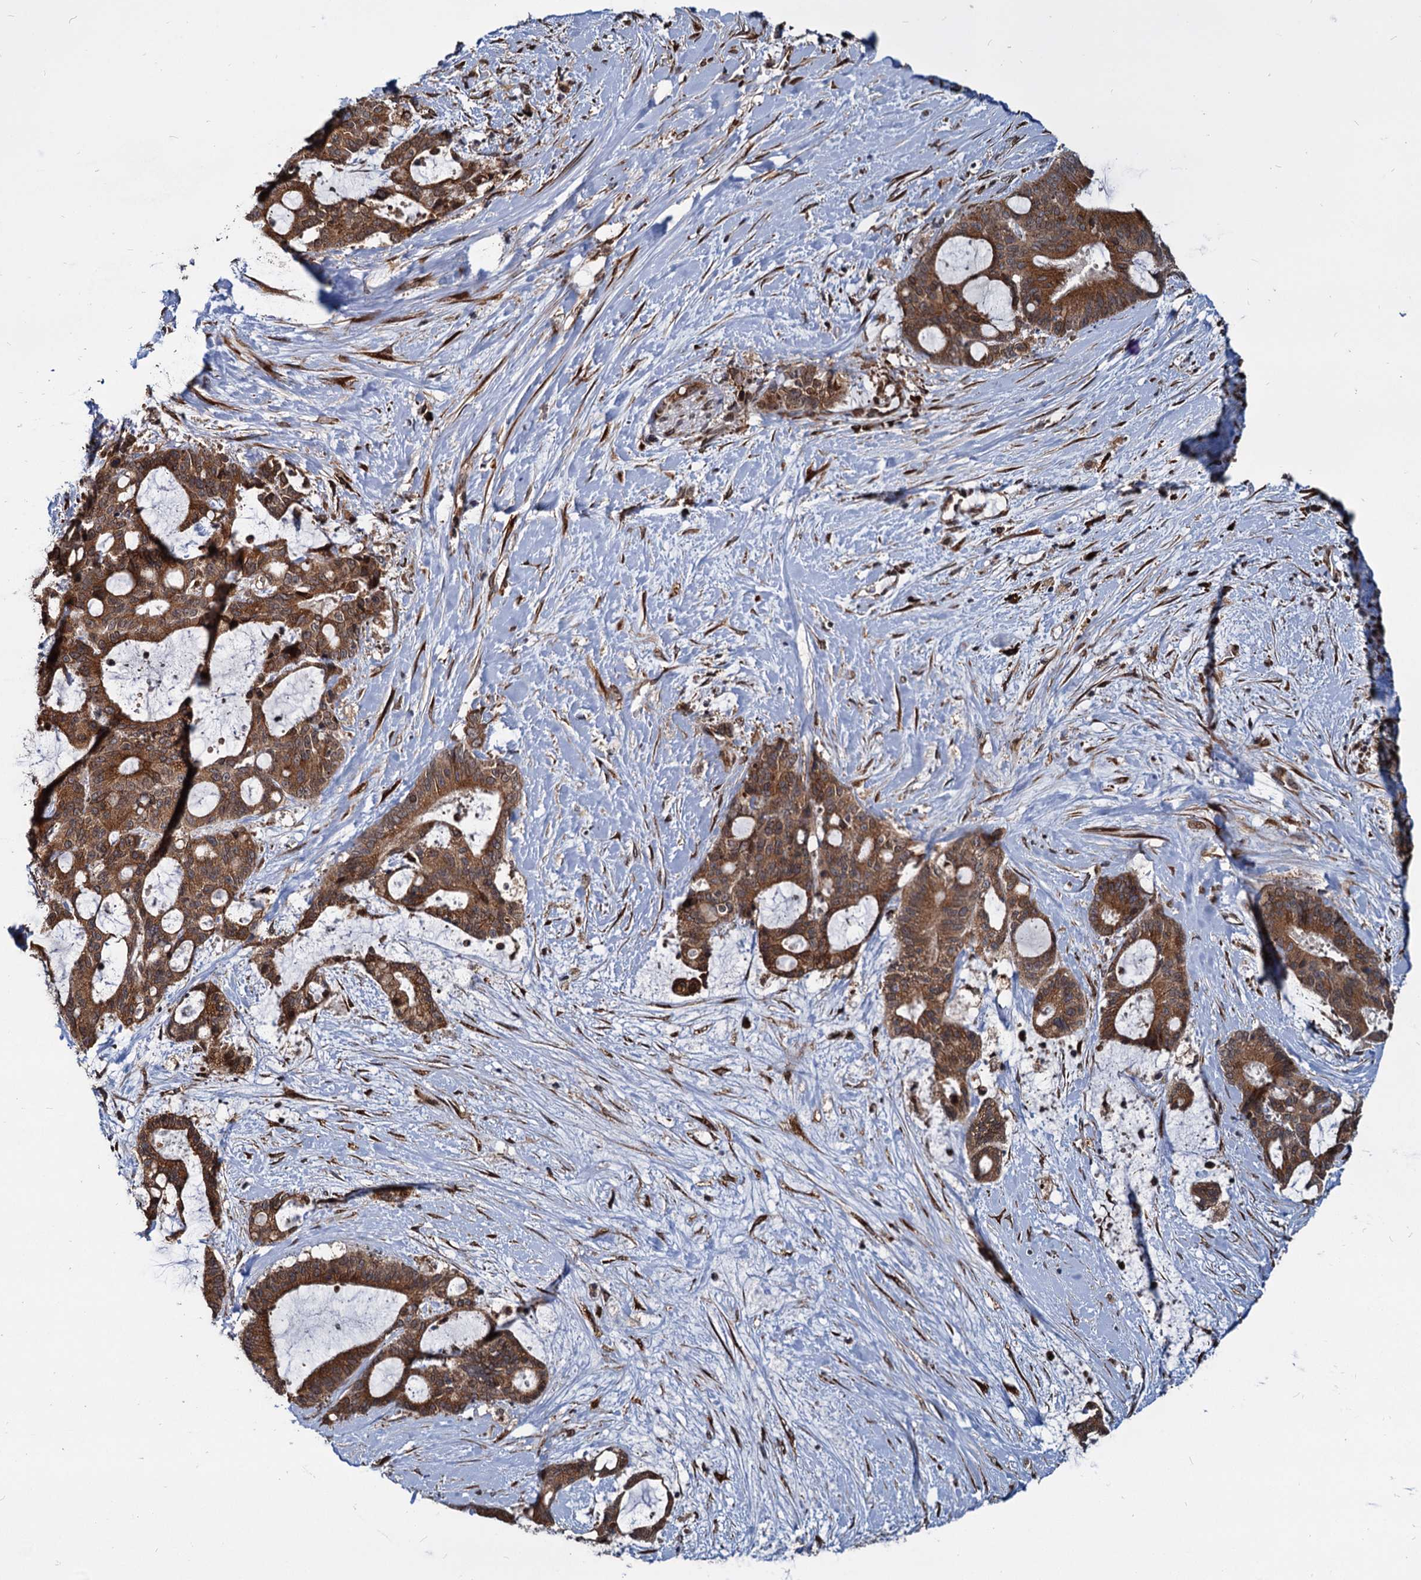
{"staining": {"intensity": "strong", "quantity": ">75%", "location": "cytoplasmic/membranous"}, "tissue": "liver cancer", "cell_type": "Tumor cells", "image_type": "cancer", "snomed": [{"axis": "morphology", "description": "Normal tissue, NOS"}, {"axis": "morphology", "description": "Cholangiocarcinoma"}, {"axis": "topography", "description": "Liver"}, {"axis": "topography", "description": "Peripheral nerve tissue"}], "caption": "High-magnification brightfield microscopy of liver cancer (cholangiocarcinoma) stained with DAB (3,3'-diaminobenzidine) (brown) and counterstained with hematoxylin (blue). tumor cells exhibit strong cytoplasmic/membranous positivity is seen in about>75% of cells.", "gene": "SAAL1", "patient": {"sex": "female", "age": 73}}